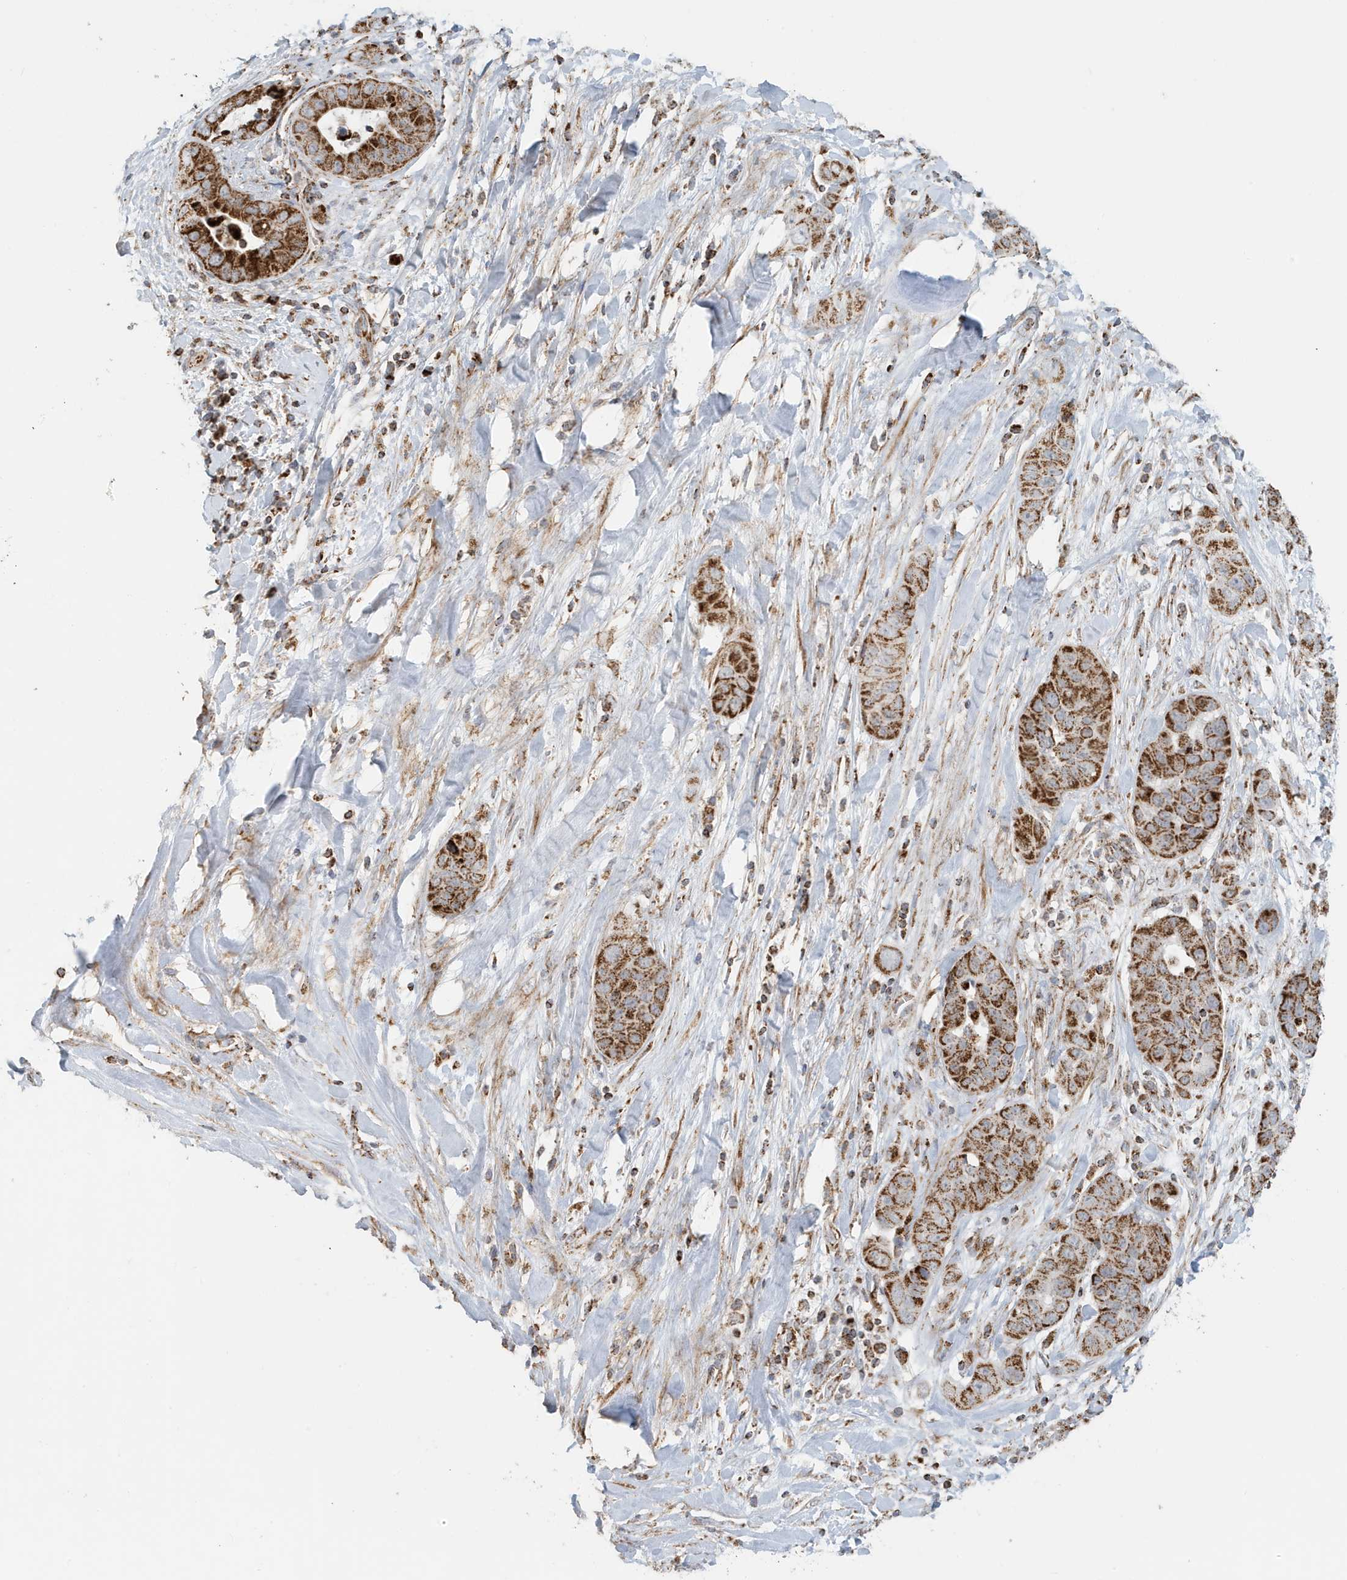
{"staining": {"intensity": "strong", "quantity": ">75%", "location": "cytoplasmic/membranous"}, "tissue": "liver cancer", "cell_type": "Tumor cells", "image_type": "cancer", "snomed": [{"axis": "morphology", "description": "Cholangiocarcinoma"}, {"axis": "topography", "description": "Liver"}], "caption": "Immunohistochemistry (IHC) histopathology image of liver cancer stained for a protein (brown), which shows high levels of strong cytoplasmic/membranous positivity in about >75% of tumor cells.", "gene": "MAN1A1", "patient": {"sex": "female", "age": 52}}